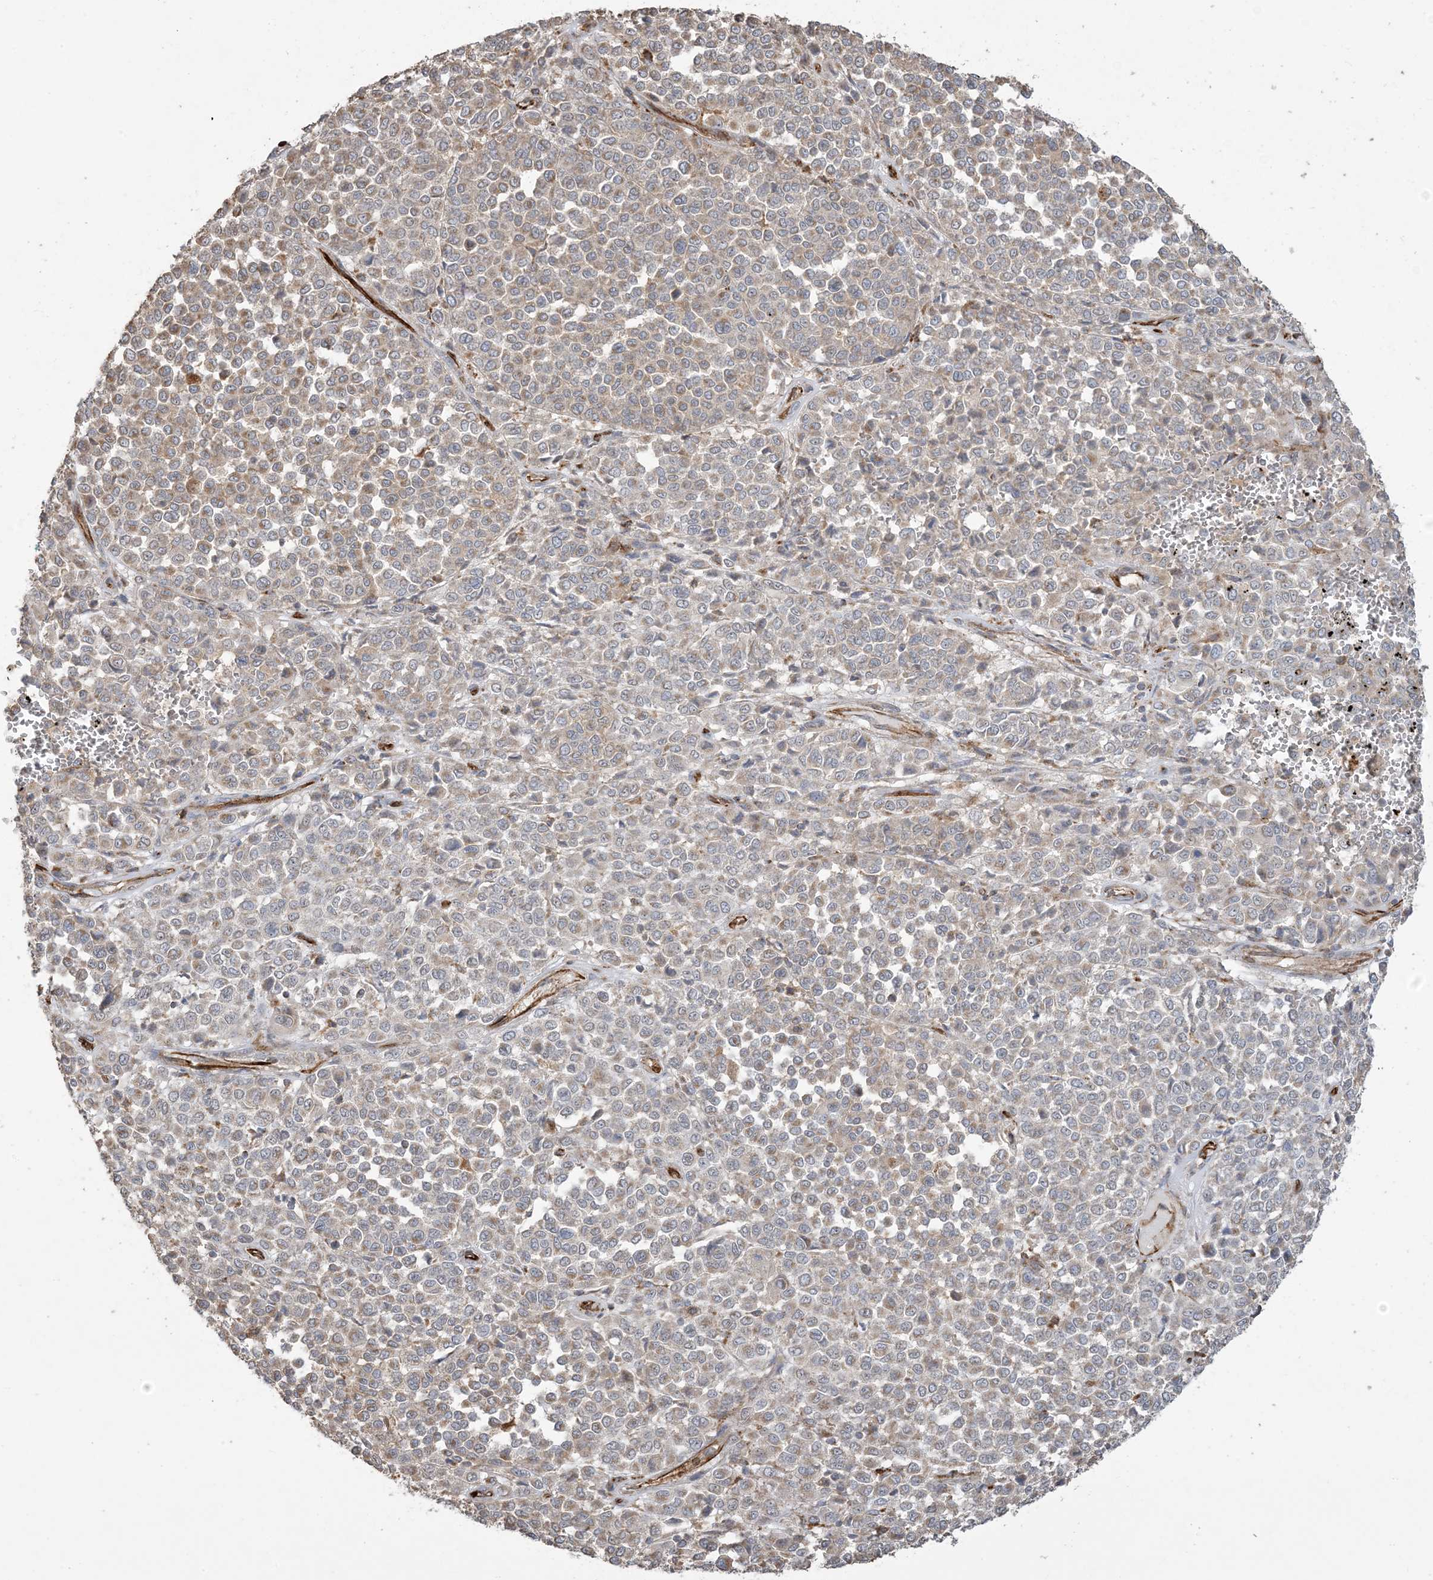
{"staining": {"intensity": "moderate", "quantity": "25%-75%", "location": "cytoplasmic/membranous"}, "tissue": "melanoma", "cell_type": "Tumor cells", "image_type": "cancer", "snomed": [{"axis": "morphology", "description": "Malignant melanoma, Metastatic site"}, {"axis": "topography", "description": "Pancreas"}], "caption": "Moderate cytoplasmic/membranous protein expression is present in about 25%-75% of tumor cells in melanoma. (DAB (3,3'-diaminobenzidine) IHC with brightfield microscopy, high magnification).", "gene": "AGA", "patient": {"sex": "female", "age": 30}}